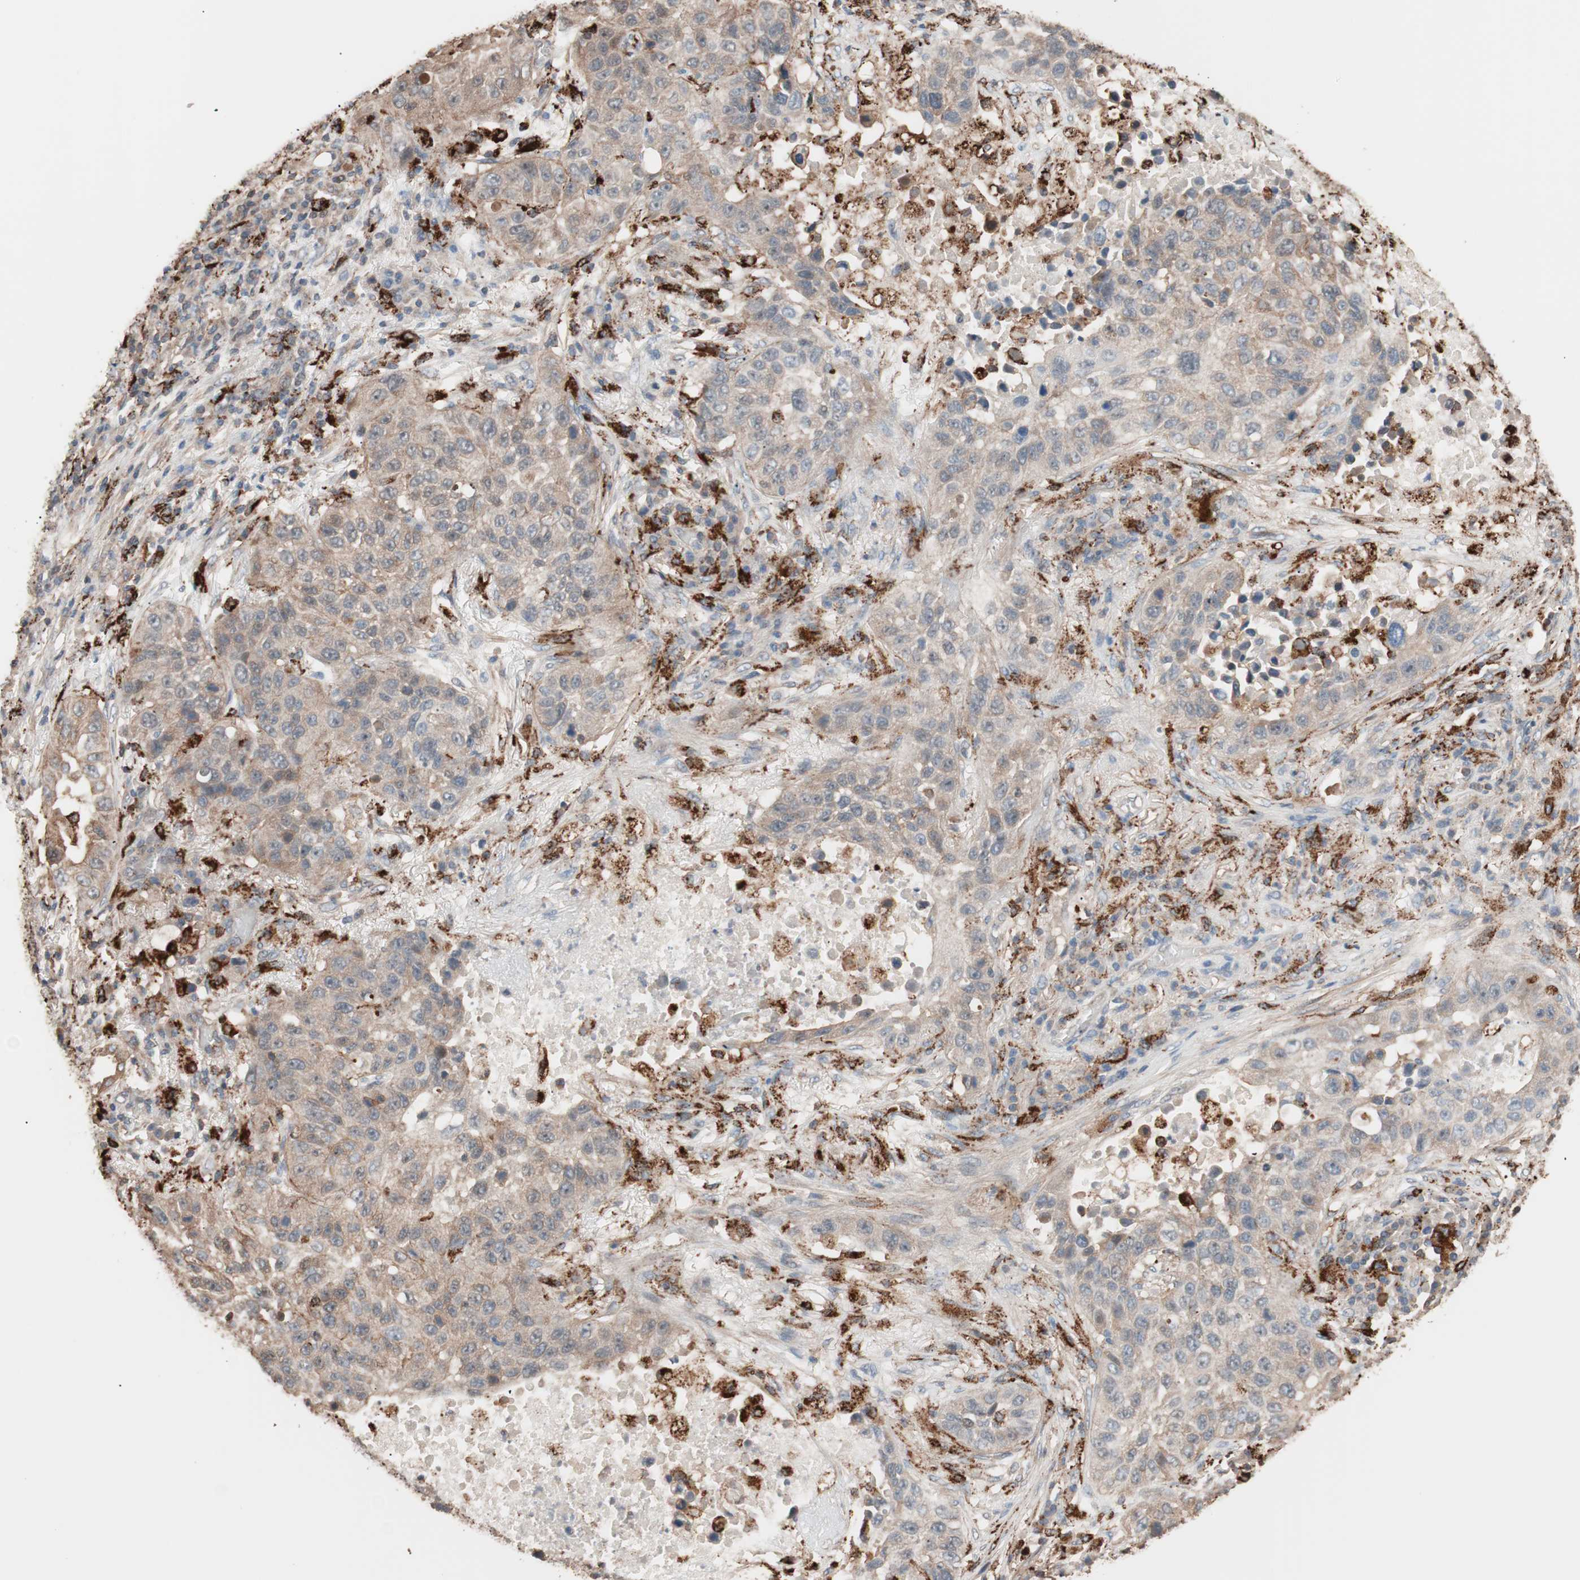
{"staining": {"intensity": "moderate", "quantity": "25%-75%", "location": "cytoplasmic/membranous"}, "tissue": "lung cancer", "cell_type": "Tumor cells", "image_type": "cancer", "snomed": [{"axis": "morphology", "description": "Squamous cell carcinoma, NOS"}, {"axis": "topography", "description": "Lung"}], "caption": "Approximately 25%-75% of tumor cells in lung cancer (squamous cell carcinoma) show moderate cytoplasmic/membranous protein staining as visualized by brown immunohistochemical staining.", "gene": "CCT3", "patient": {"sex": "male", "age": 57}}